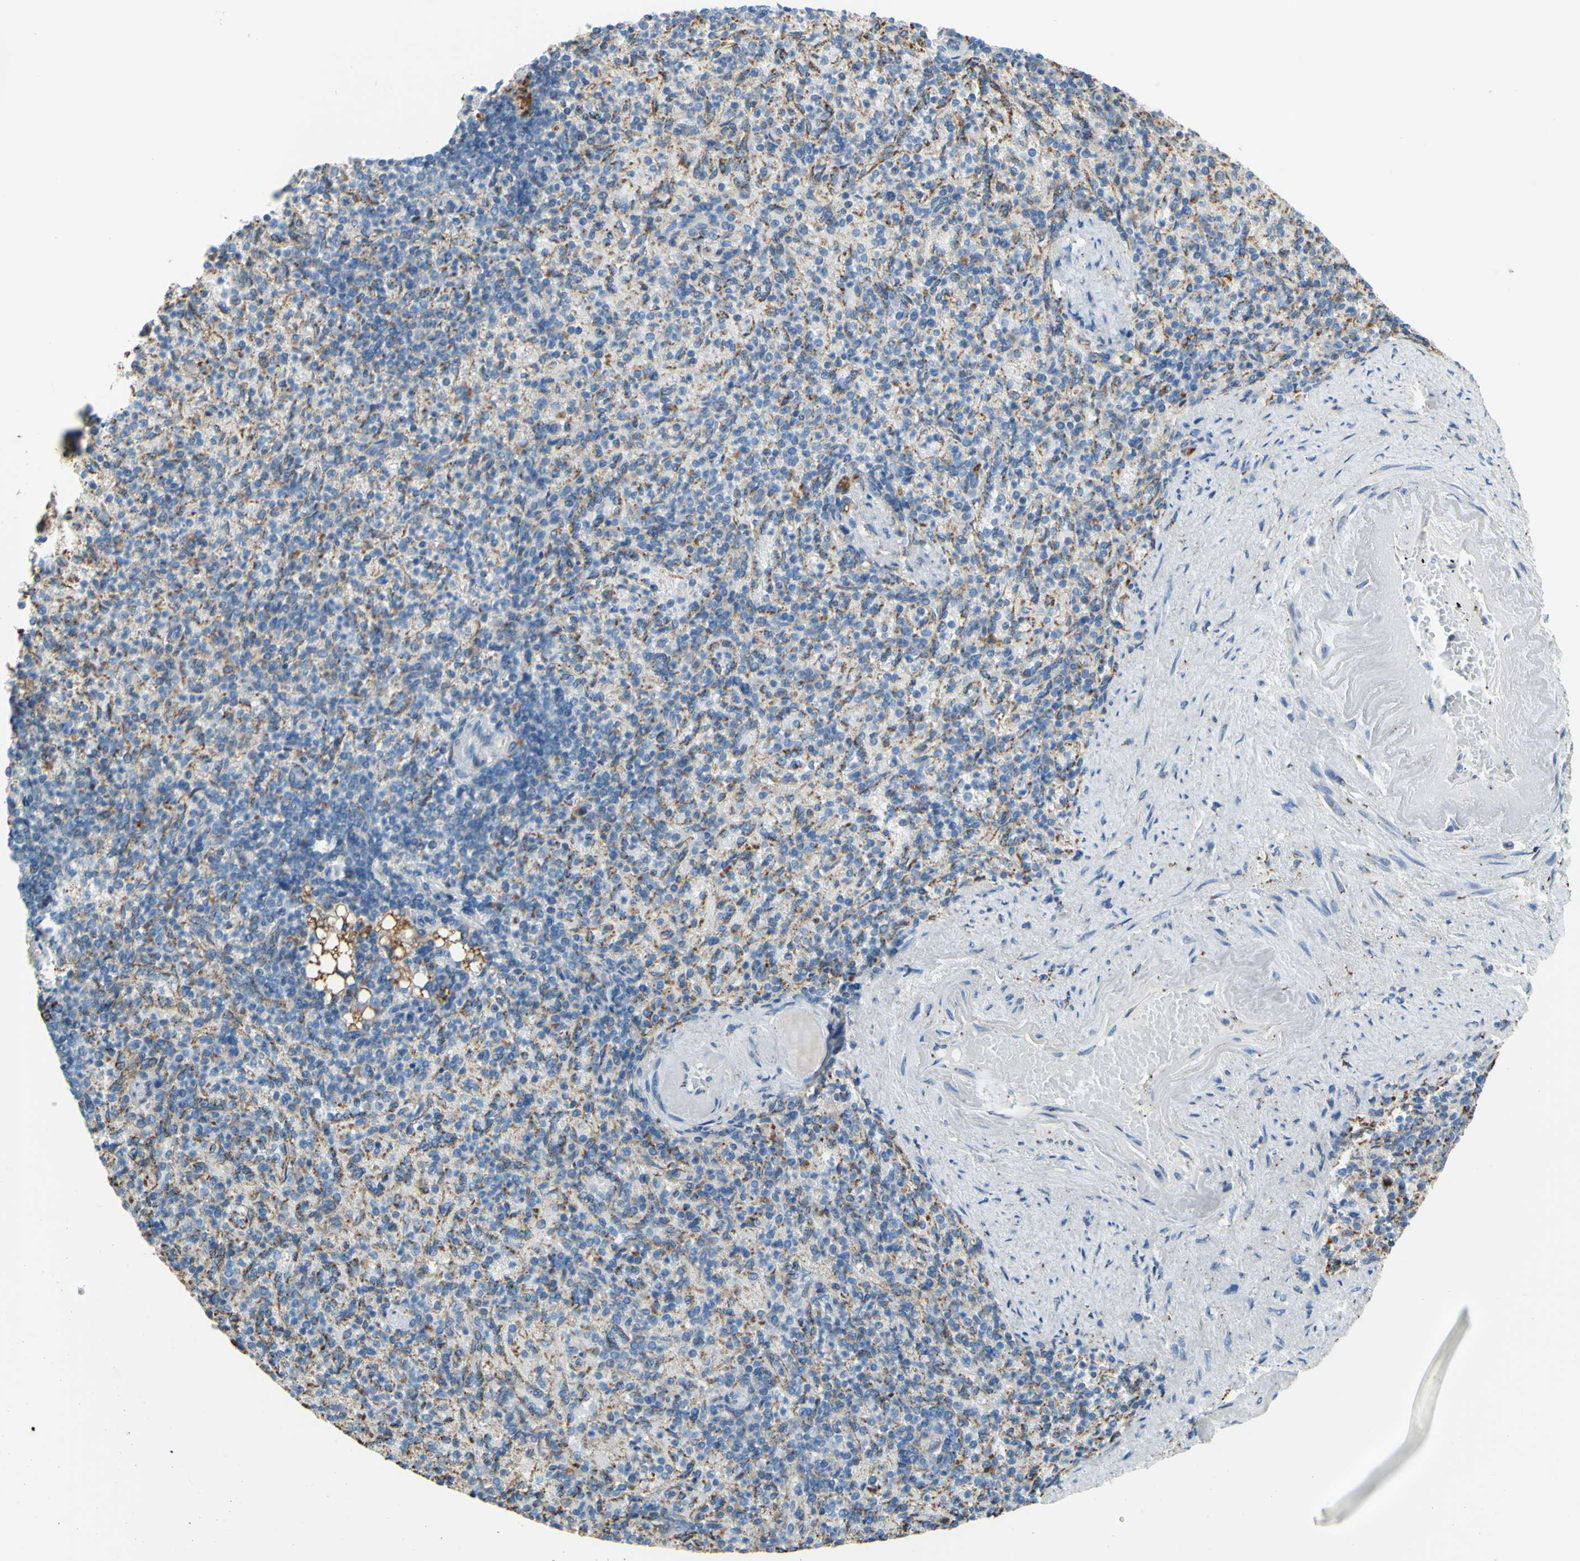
{"staining": {"intensity": "moderate", "quantity": "25%-75%", "location": "cytoplasmic/membranous"}, "tissue": "spleen", "cell_type": "Cells in red pulp", "image_type": "normal", "snomed": [{"axis": "morphology", "description": "Normal tissue, NOS"}, {"axis": "topography", "description": "Spleen"}], "caption": "High-magnification brightfield microscopy of unremarkable spleen stained with DAB (brown) and counterstained with hematoxylin (blue). cells in red pulp exhibit moderate cytoplasmic/membranous staining is seen in about25%-75% of cells.", "gene": "CTSD", "patient": {"sex": "female", "age": 74}}